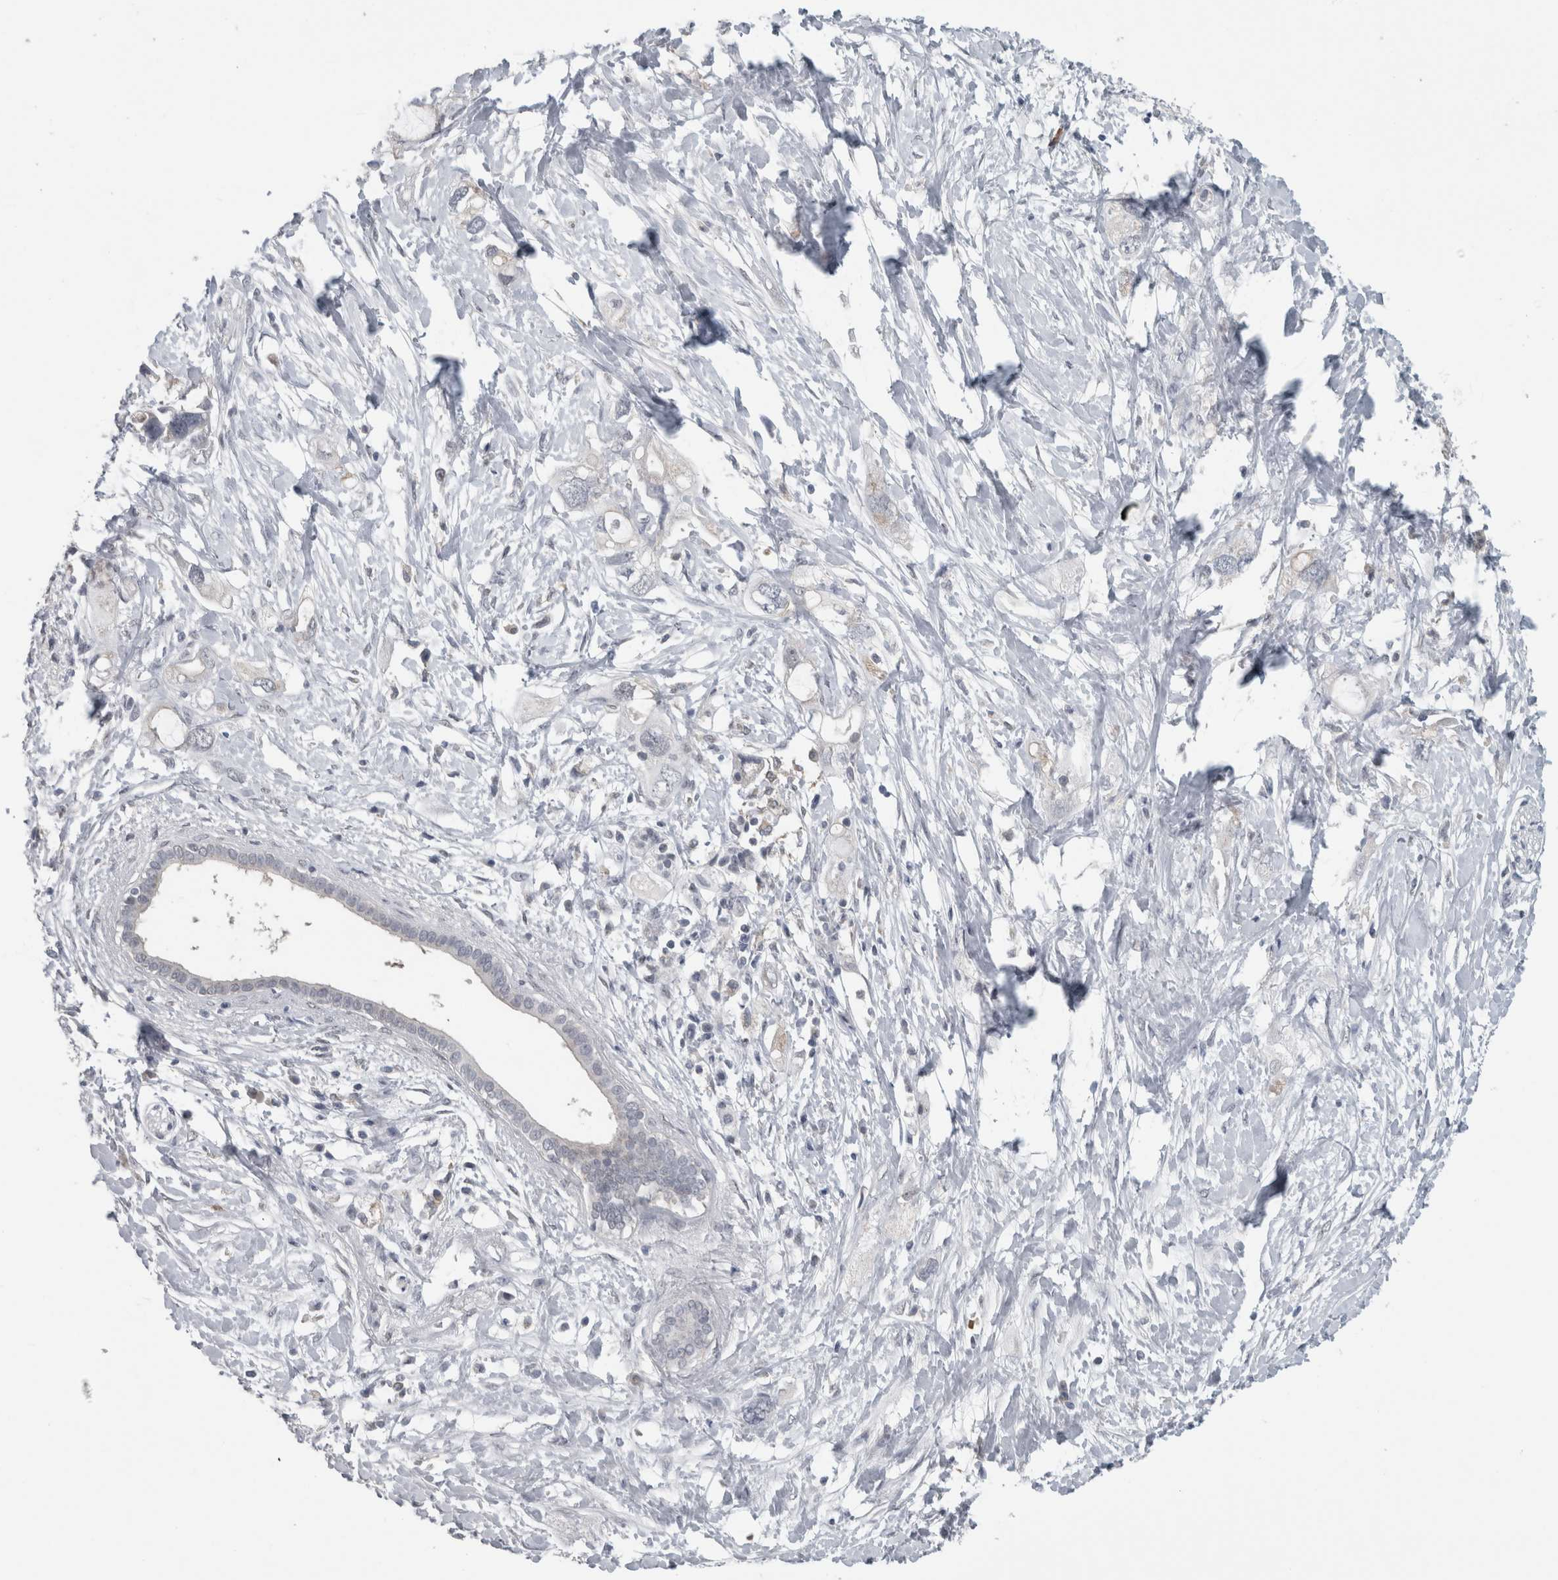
{"staining": {"intensity": "negative", "quantity": "none", "location": "none"}, "tissue": "pancreatic cancer", "cell_type": "Tumor cells", "image_type": "cancer", "snomed": [{"axis": "morphology", "description": "Adenocarcinoma, NOS"}, {"axis": "topography", "description": "Pancreas"}], "caption": "A photomicrograph of pancreatic cancer (adenocarcinoma) stained for a protein displays no brown staining in tumor cells.", "gene": "ACSF2", "patient": {"sex": "female", "age": 56}}